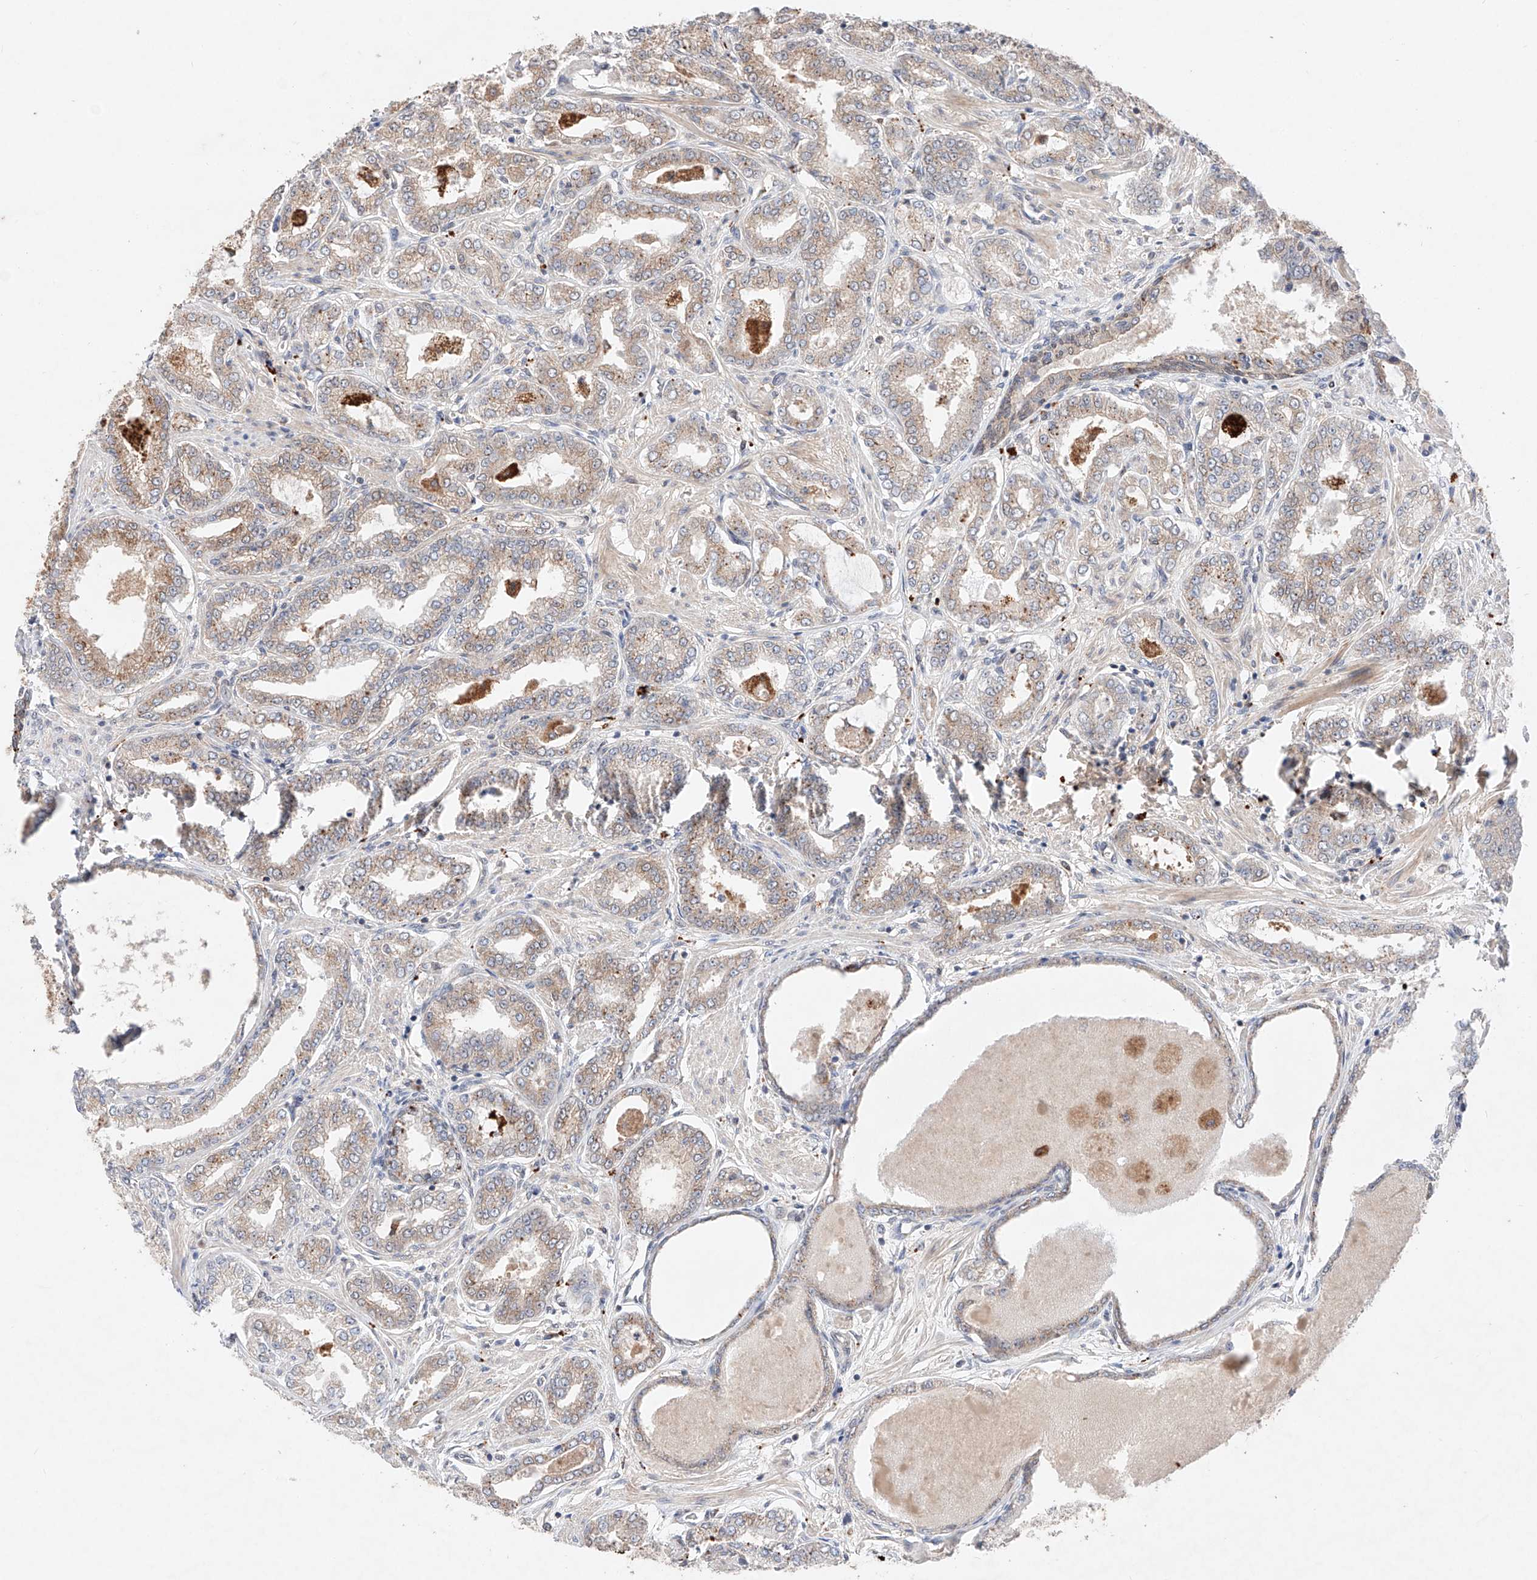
{"staining": {"intensity": "weak", "quantity": "25%-75%", "location": "cytoplasmic/membranous"}, "tissue": "prostate cancer", "cell_type": "Tumor cells", "image_type": "cancer", "snomed": [{"axis": "morphology", "description": "Adenocarcinoma, Low grade"}, {"axis": "topography", "description": "Prostate"}], "caption": "Immunohistochemical staining of low-grade adenocarcinoma (prostate) reveals low levels of weak cytoplasmic/membranous staining in about 25%-75% of tumor cells.", "gene": "GCNT1", "patient": {"sex": "male", "age": 63}}